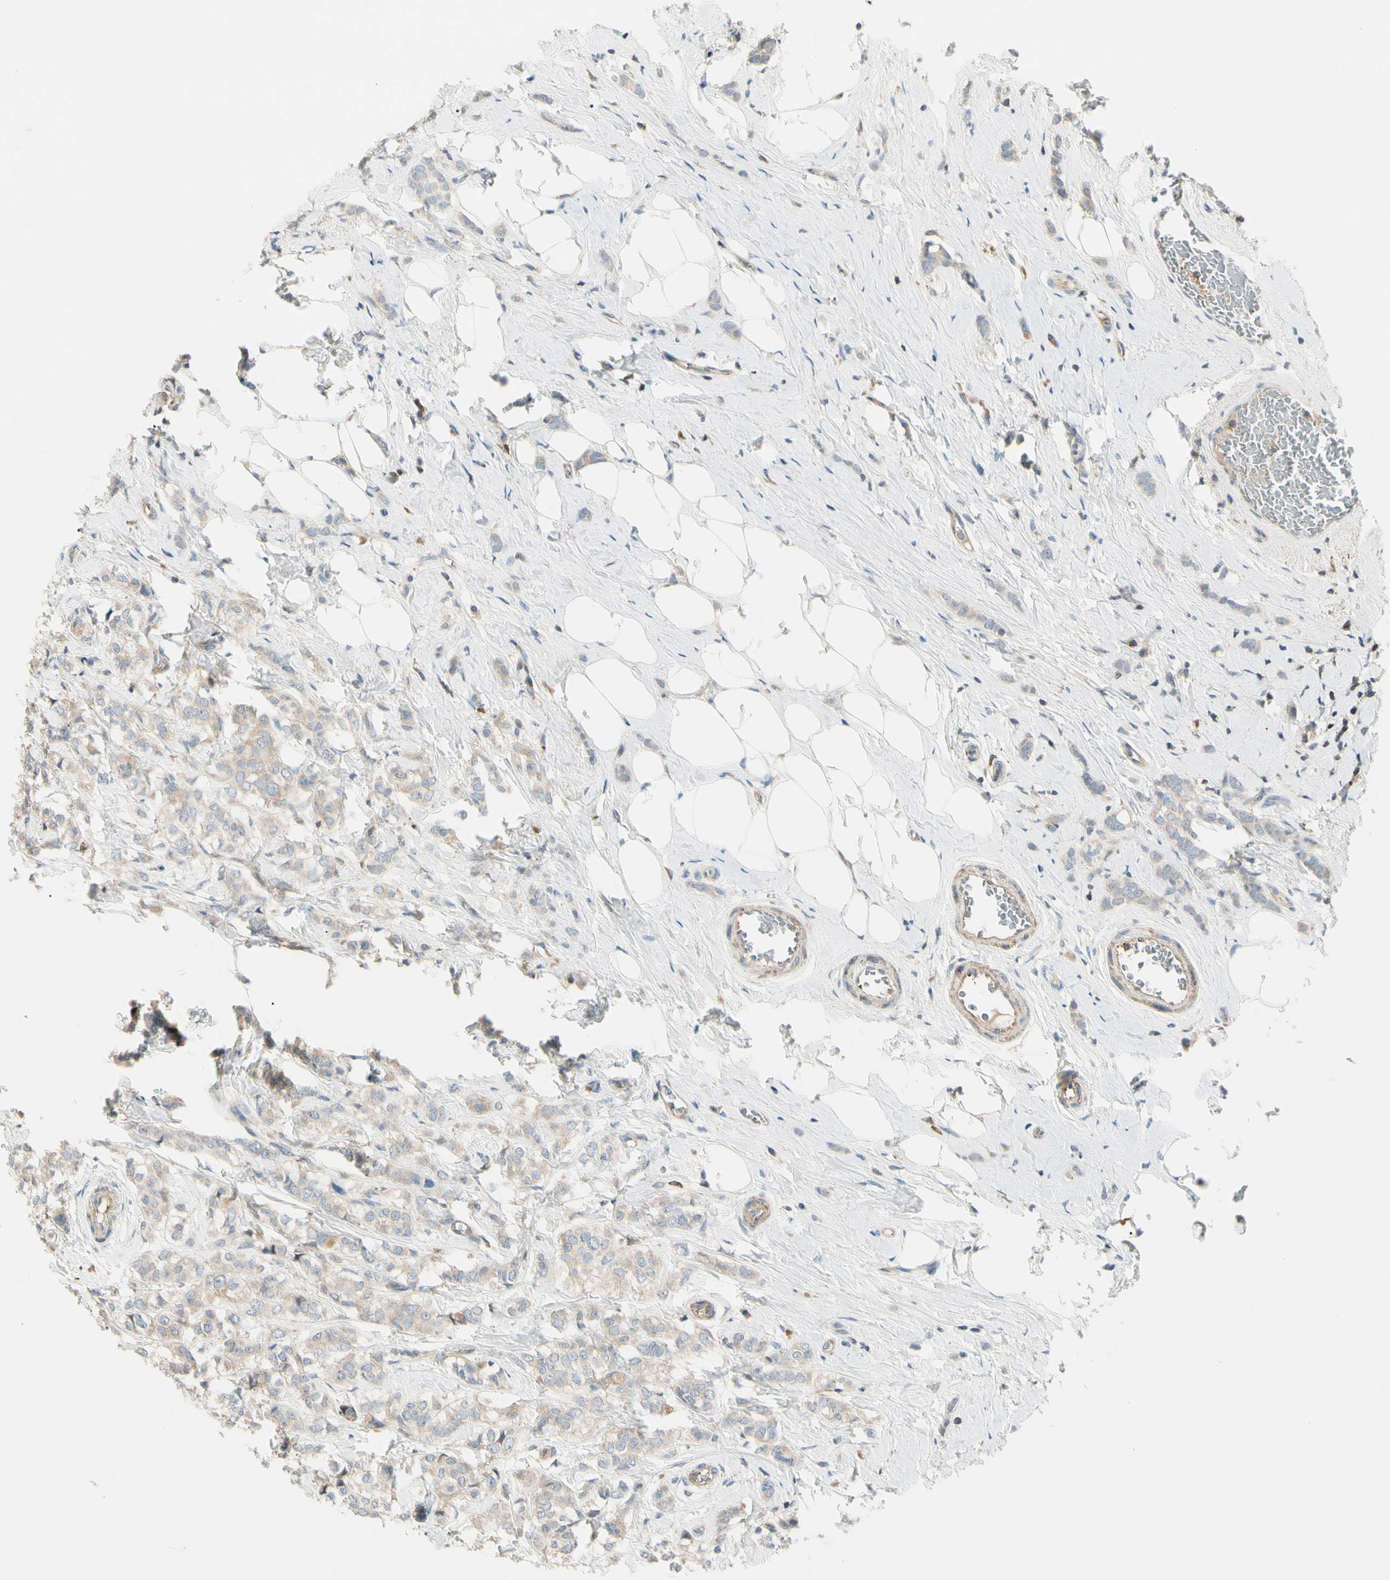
{"staining": {"intensity": "weak", "quantity": ">75%", "location": "cytoplasmic/membranous"}, "tissue": "breast cancer", "cell_type": "Tumor cells", "image_type": "cancer", "snomed": [{"axis": "morphology", "description": "Lobular carcinoma"}, {"axis": "topography", "description": "Breast"}], "caption": "Immunohistochemistry staining of breast cancer, which reveals low levels of weak cytoplasmic/membranous staining in approximately >75% of tumor cells indicating weak cytoplasmic/membranous protein staining. The staining was performed using DAB (3,3'-diaminobenzidine) (brown) for protein detection and nuclei were counterstained in hematoxylin (blue).", "gene": "CDH6", "patient": {"sex": "female", "age": 60}}